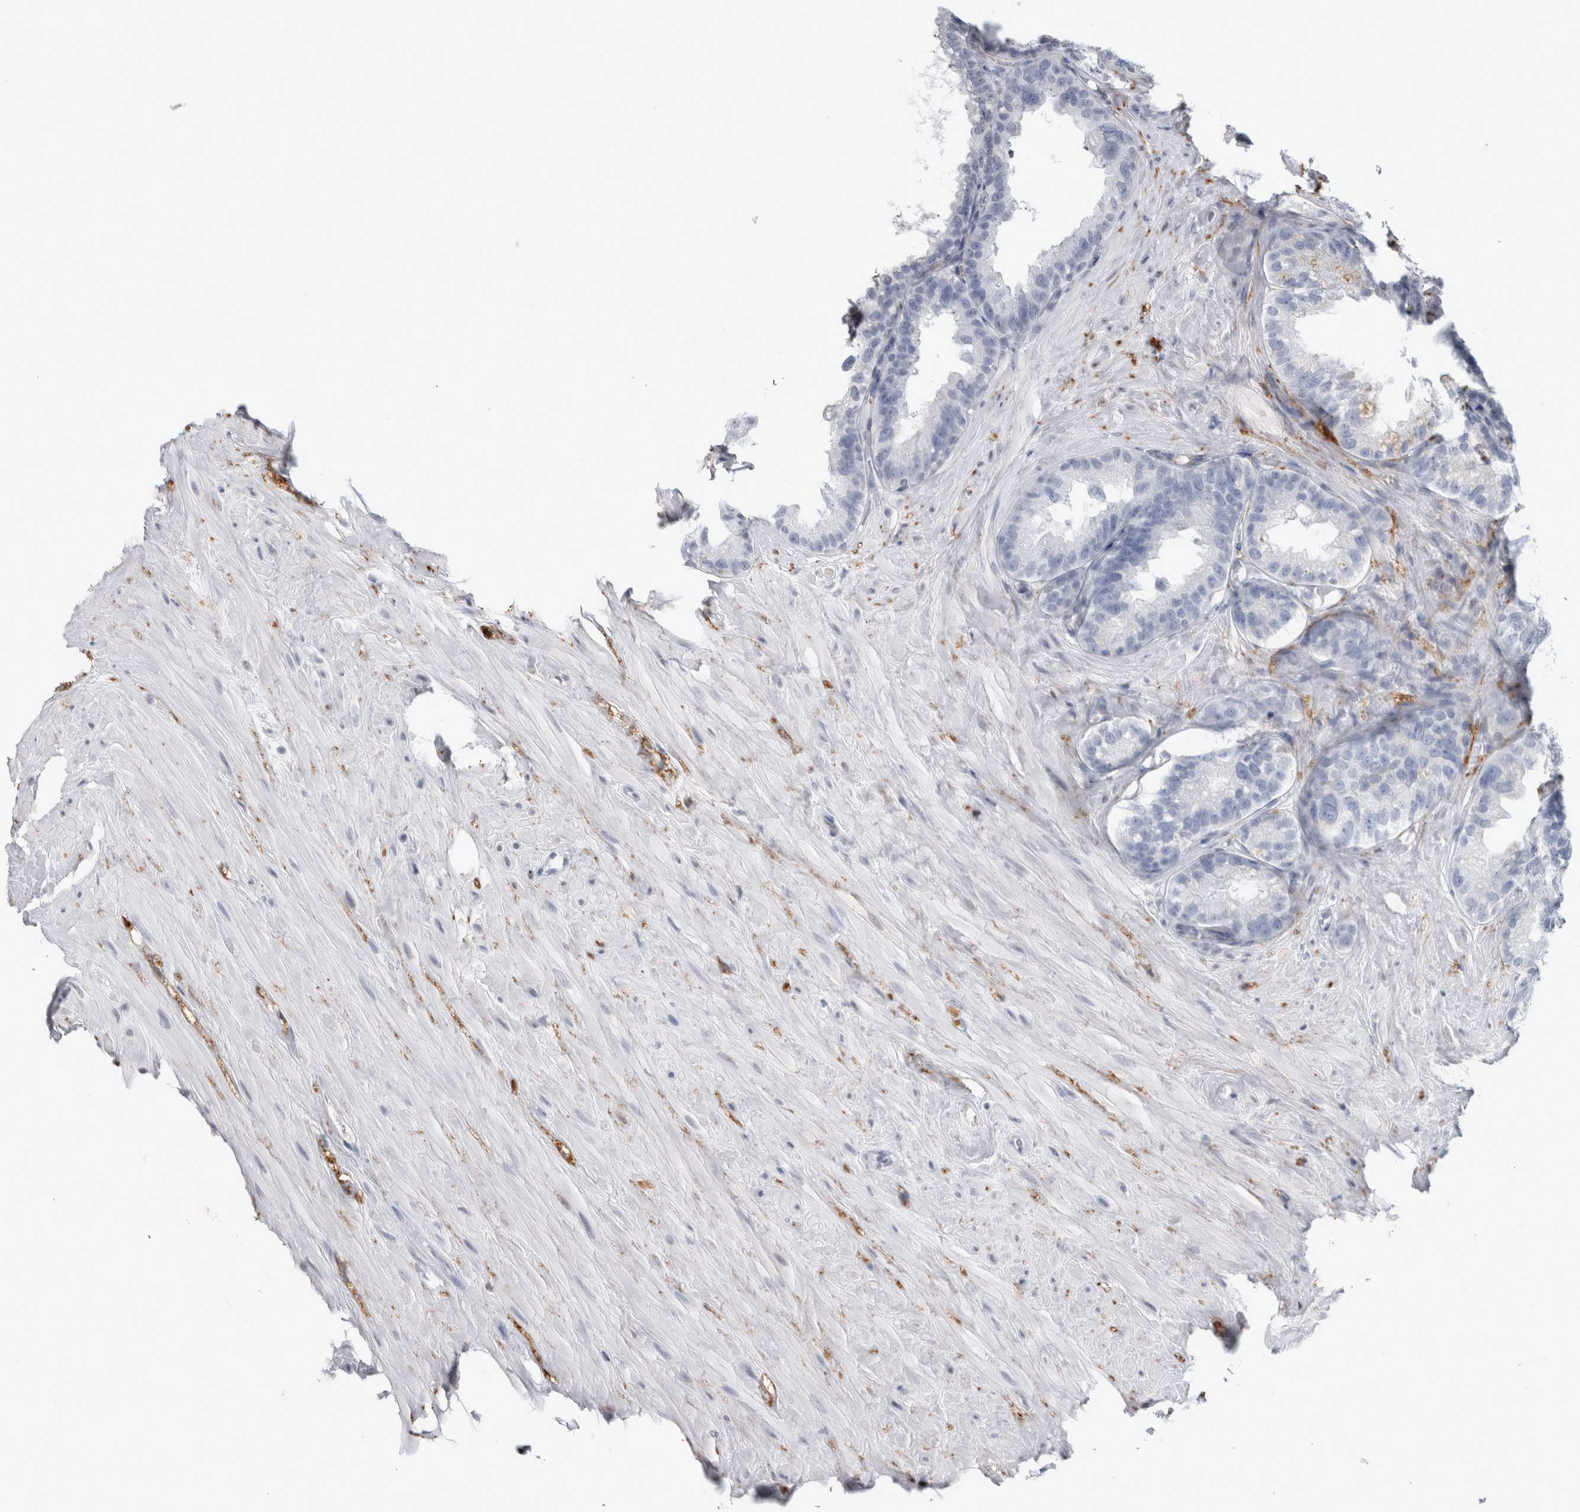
{"staining": {"intensity": "negative", "quantity": "none", "location": "none"}, "tissue": "seminal vesicle", "cell_type": "Glandular cells", "image_type": "normal", "snomed": [{"axis": "morphology", "description": "Normal tissue, NOS"}, {"axis": "topography", "description": "Seminal veicle"}], "caption": "High magnification brightfield microscopy of normal seminal vesicle stained with DAB (brown) and counterstained with hematoxylin (blue): glandular cells show no significant positivity. (Stains: DAB IHC with hematoxylin counter stain, Microscopy: brightfield microscopy at high magnification).", "gene": "ACOT7", "patient": {"sex": "male", "age": 80}}